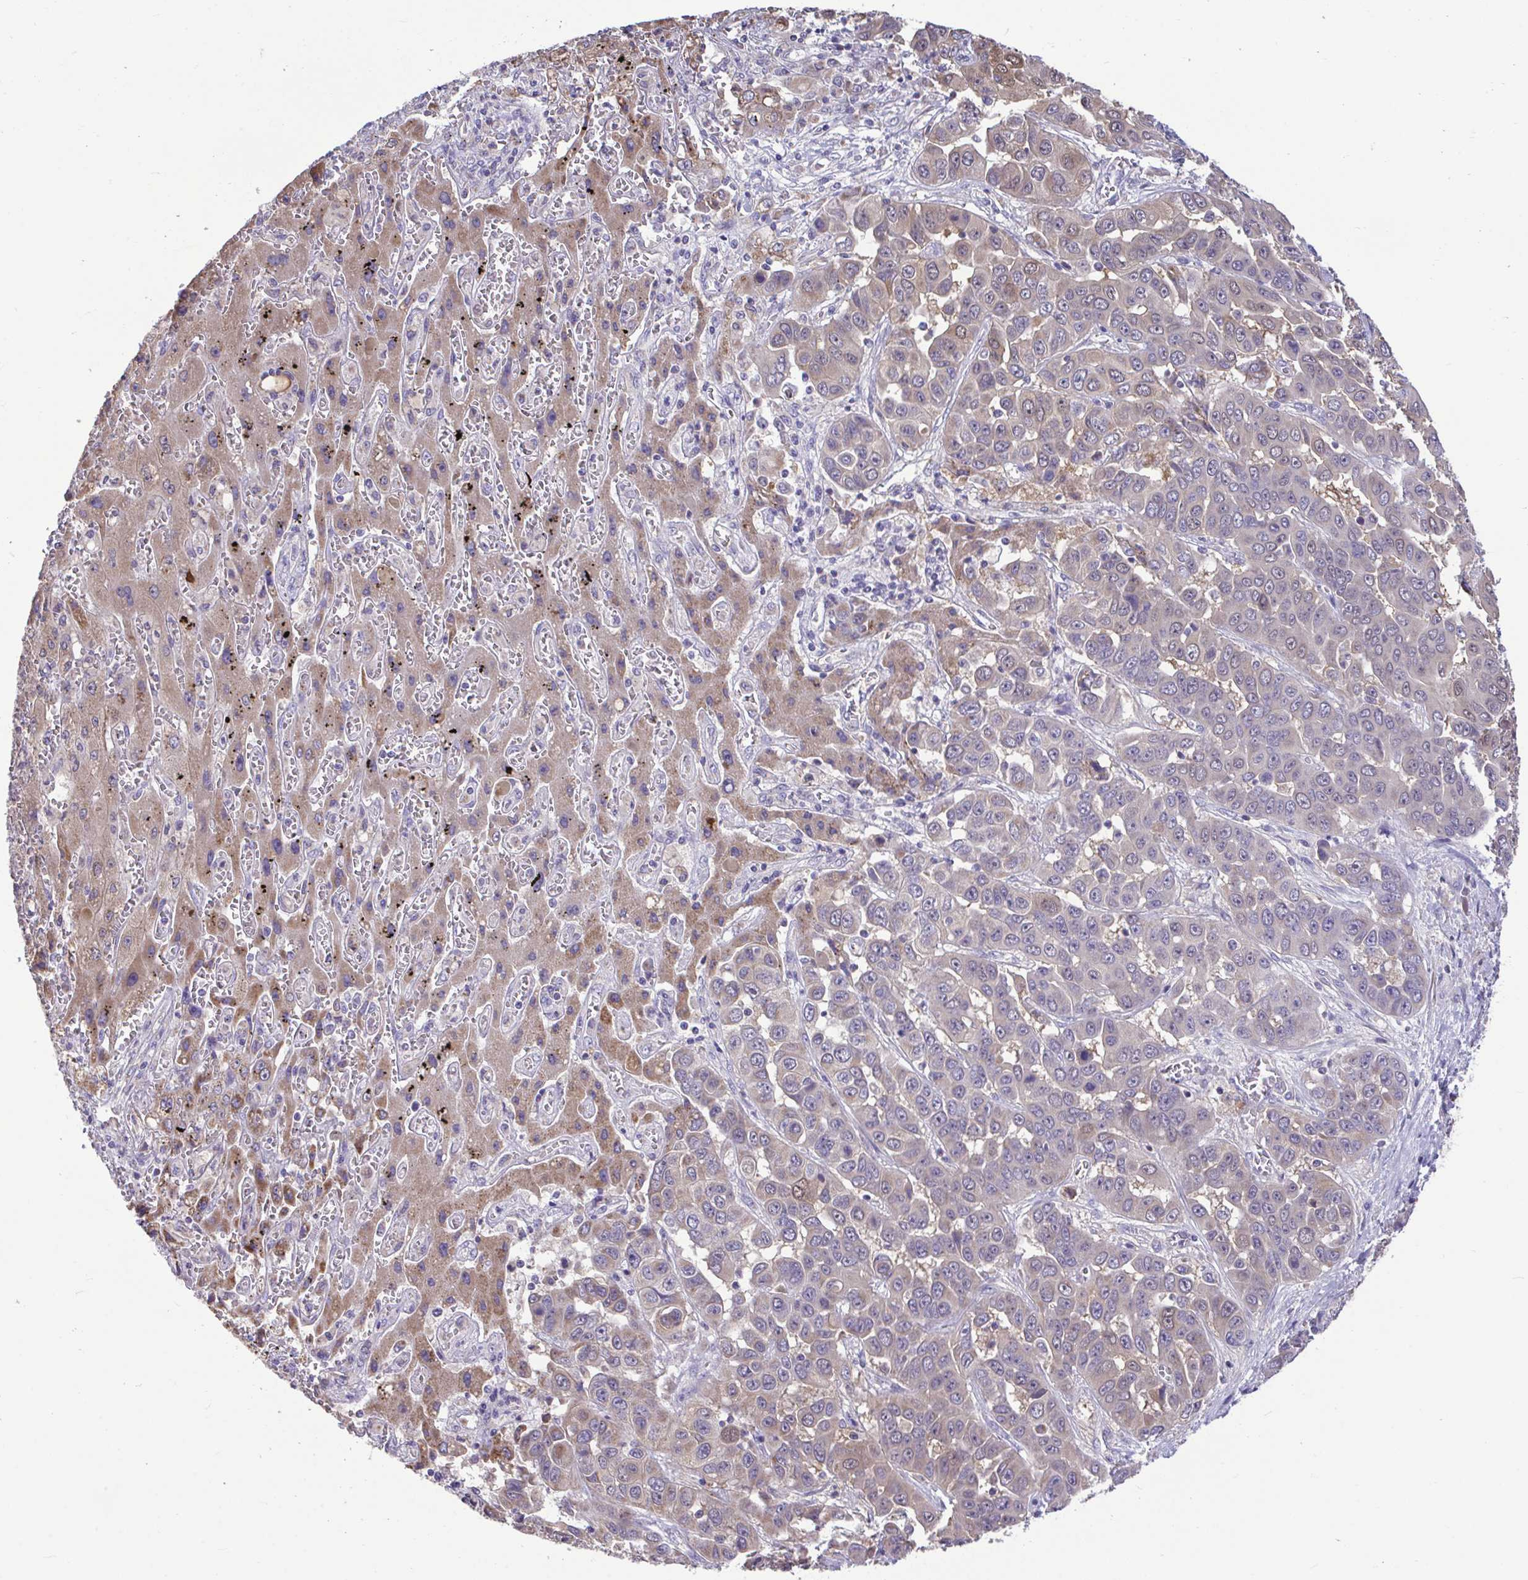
{"staining": {"intensity": "weak", "quantity": "25%-75%", "location": "cytoplasmic/membranous"}, "tissue": "liver cancer", "cell_type": "Tumor cells", "image_type": "cancer", "snomed": [{"axis": "morphology", "description": "Cholangiocarcinoma"}, {"axis": "topography", "description": "Liver"}], "caption": "A photomicrograph of human liver cholangiocarcinoma stained for a protein displays weak cytoplasmic/membranous brown staining in tumor cells. (Stains: DAB in brown, nuclei in blue, Microscopy: brightfield microscopy at high magnification).", "gene": "SARS2", "patient": {"sex": "female", "age": 52}}